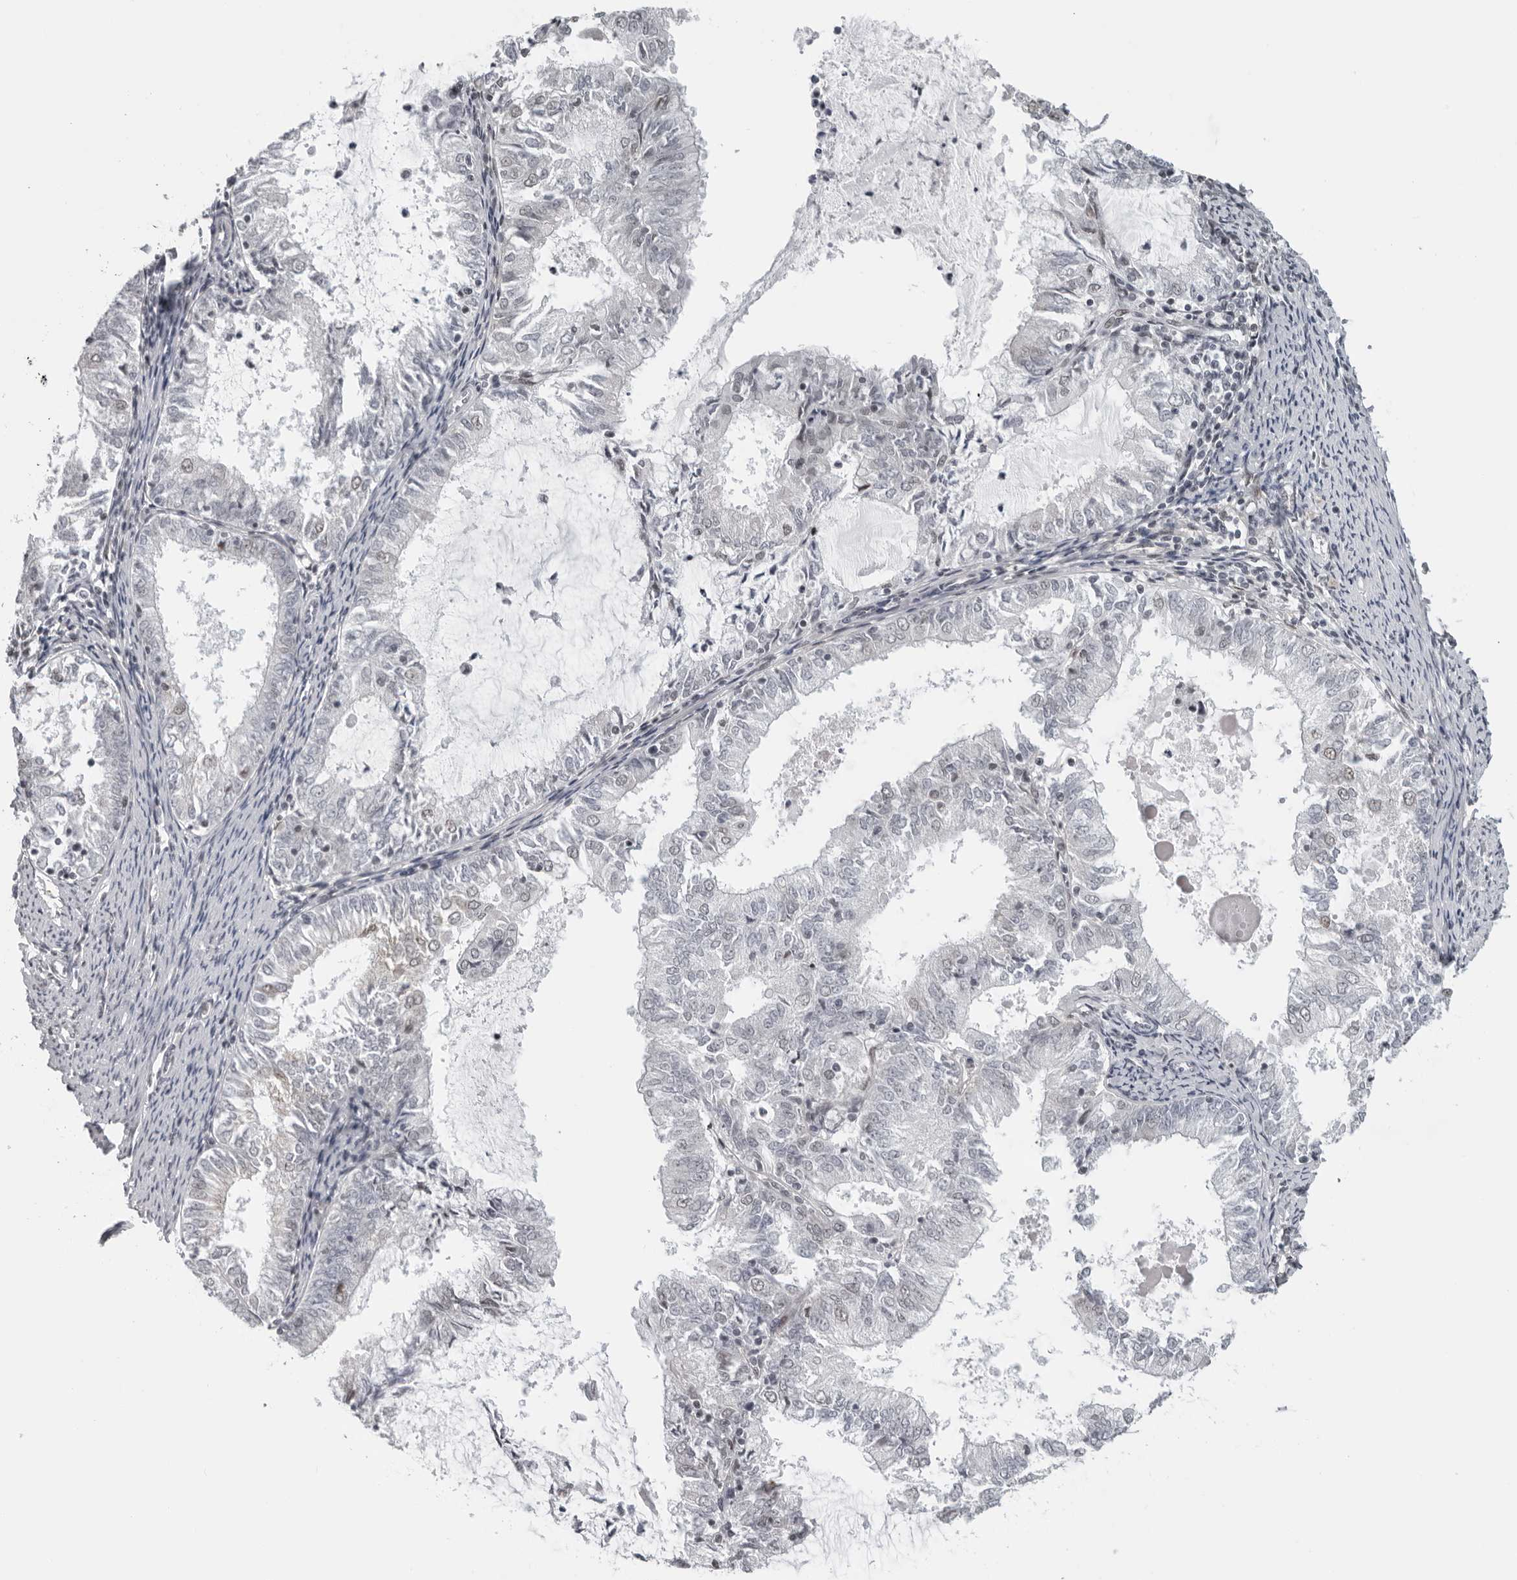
{"staining": {"intensity": "negative", "quantity": "none", "location": "none"}, "tissue": "endometrial cancer", "cell_type": "Tumor cells", "image_type": "cancer", "snomed": [{"axis": "morphology", "description": "Adenocarcinoma, NOS"}, {"axis": "topography", "description": "Endometrium"}], "caption": "DAB (3,3'-diaminobenzidine) immunohistochemical staining of human endometrial adenocarcinoma shows no significant positivity in tumor cells. (DAB (3,3'-diaminobenzidine) immunohistochemistry visualized using brightfield microscopy, high magnification).", "gene": "MAF", "patient": {"sex": "female", "age": 57}}